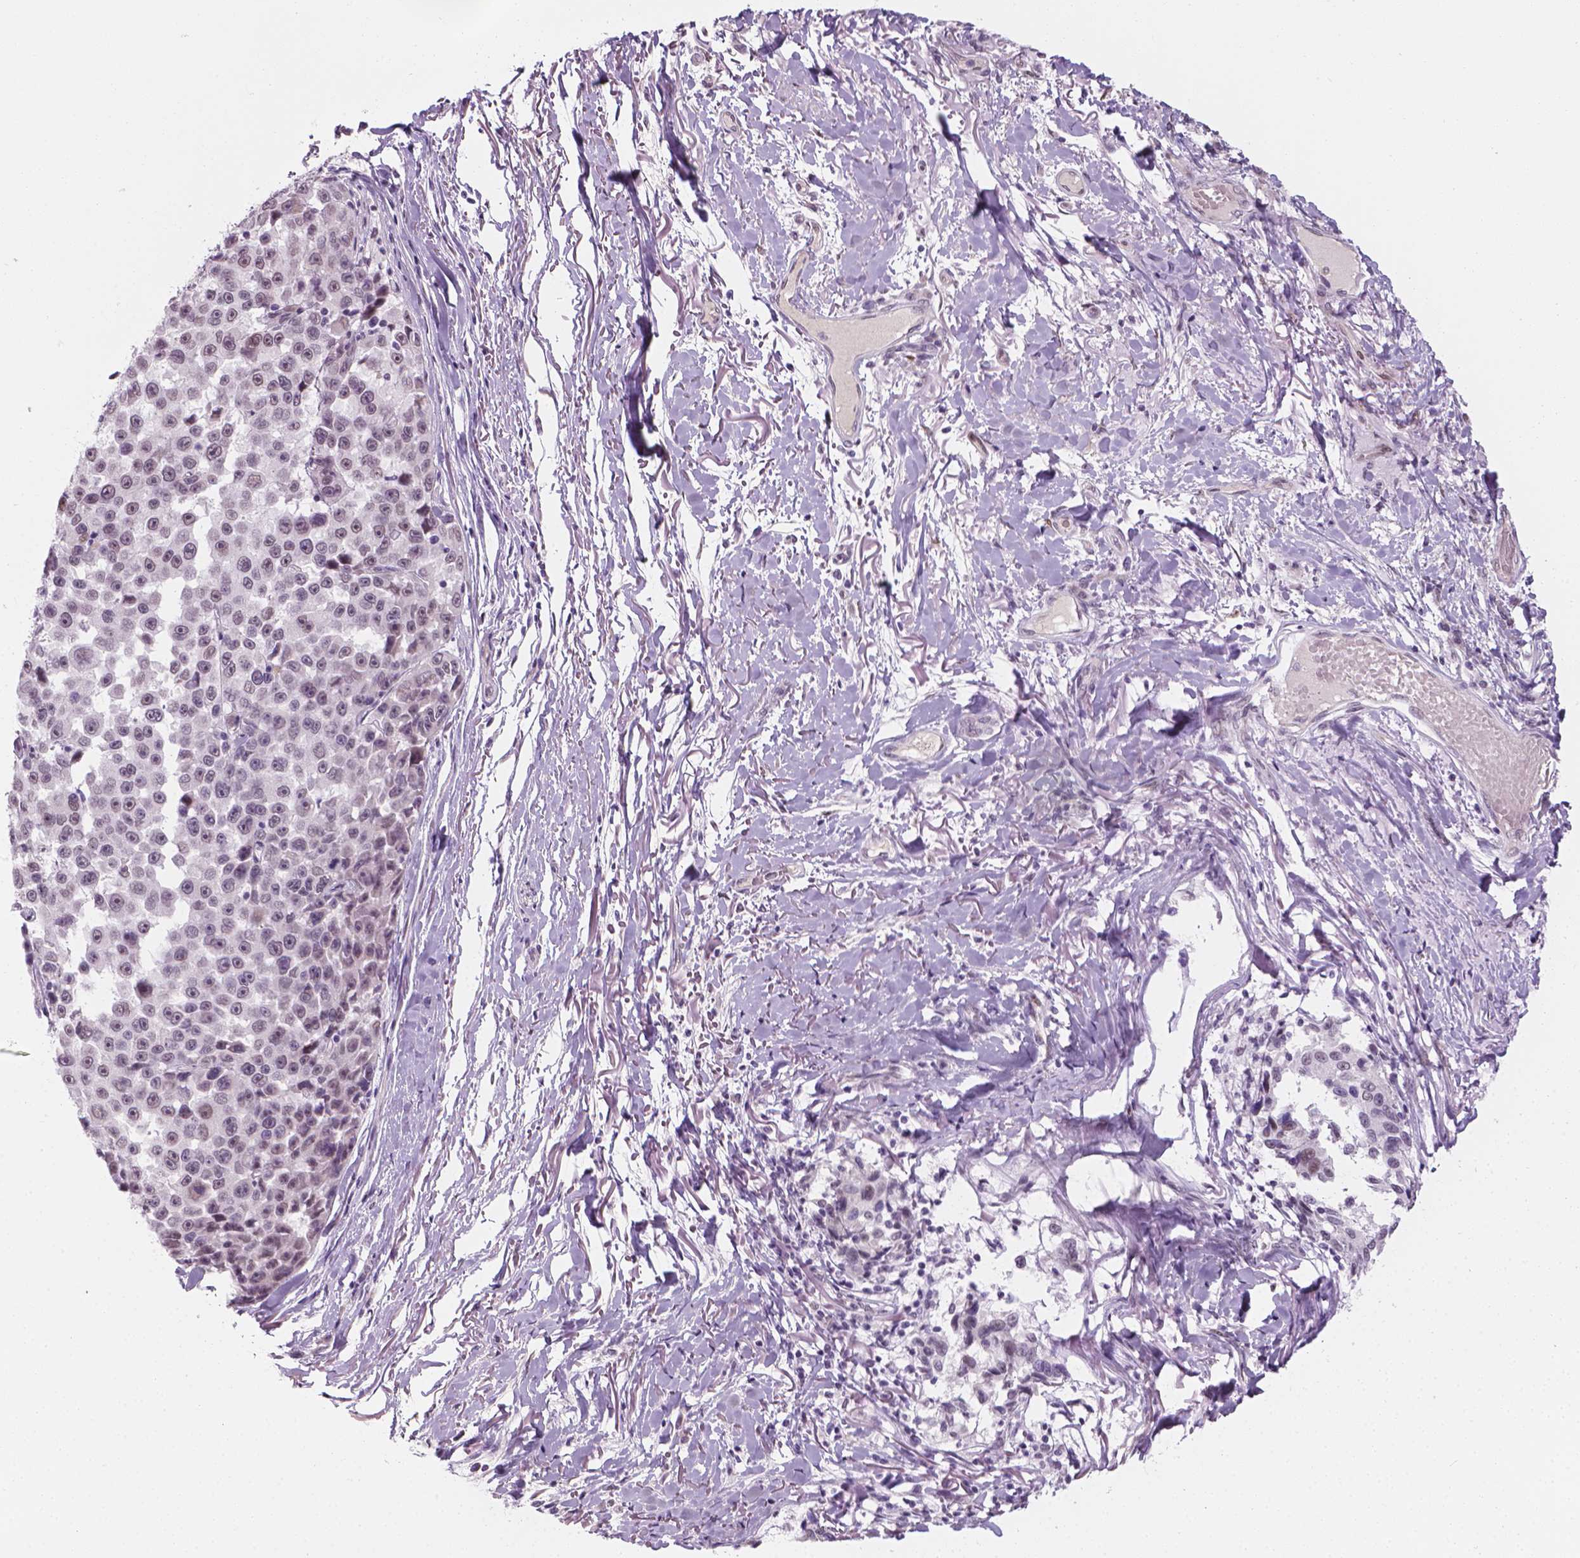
{"staining": {"intensity": "weak", "quantity": "<25%", "location": "nuclear"}, "tissue": "melanoma", "cell_type": "Tumor cells", "image_type": "cancer", "snomed": [{"axis": "morphology", "description": "Malignant melanoma, NOS"}, {"axis": "topography", "description": "Skin"}], "caption": "High power microscopy histopathology image of an IHC image of melanoma, revealing no significant staining in tumor cells. (DAB immunohistochemistry visualized using brightfield microscopy, high magnification).", "gene": "CDKN1C", "patient": {"sex": "female", "age": 66}}